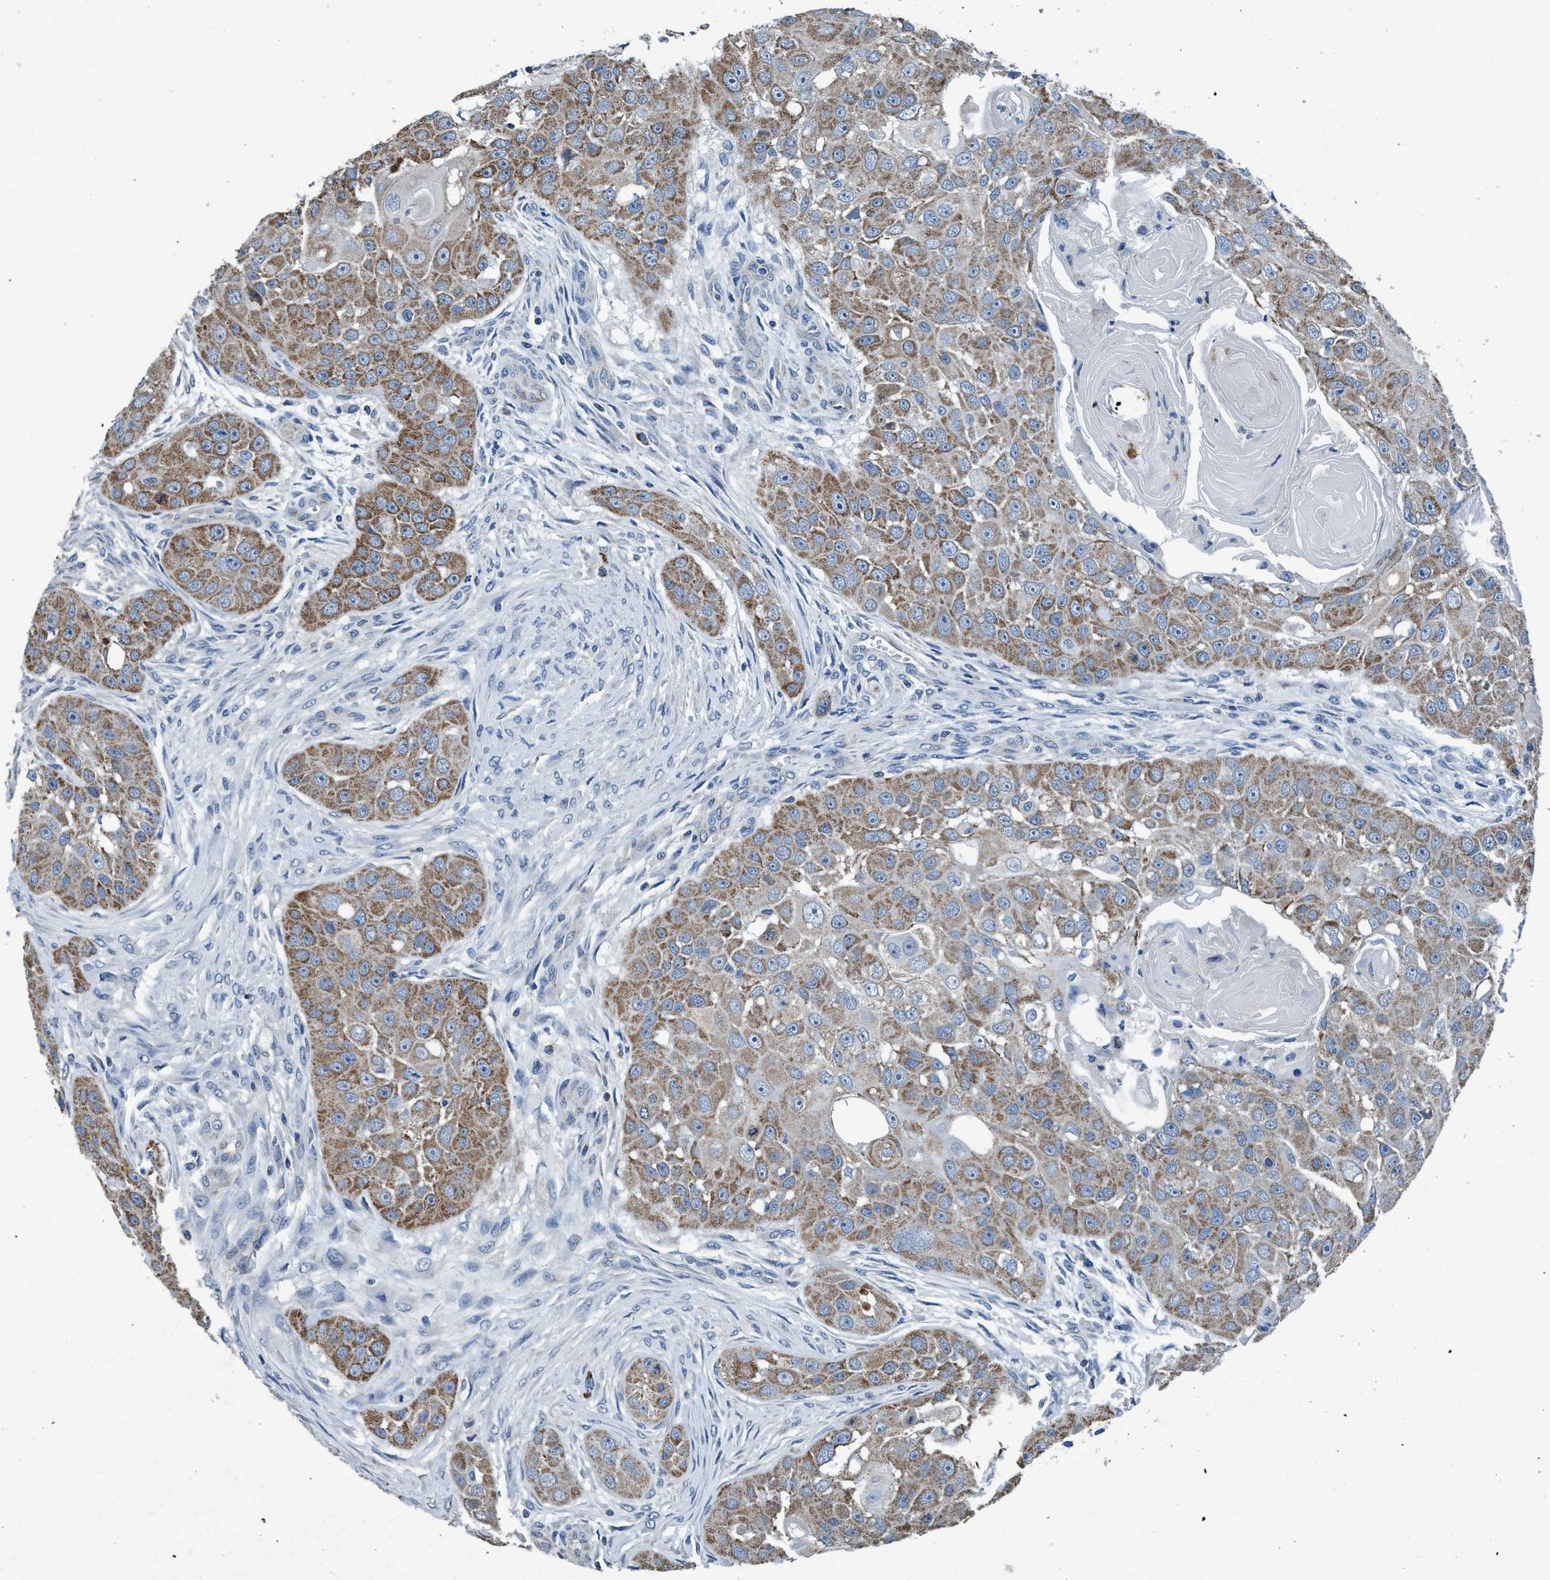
{"staining": {"intensity": "moderate", "quantity": ">75%", "location": "cytoplasmic/membranous"}, "tissue": "head and neck cancer", "cell_type": "Tumor cells", "image_type": "cancer", "snomed": [{"axis": "morphology", "description": "Normal tissue, NOS"}, {"axis": "morphology", "description": "Squamous cell carcinoma, NOS"}, {"axis": "topography", "description": "Skeletal muscle"}, {"axis": "topography", "description": "Head-Neck"}], "caption": "Head and neck cancer tissue exhibits moderate cytoplasmic/membranous staining in about >75% of tumor cells, visualized by immunohistochemistry.", "gene": "ANKFN1", "patient": {"sex": "male", "age": 51}}